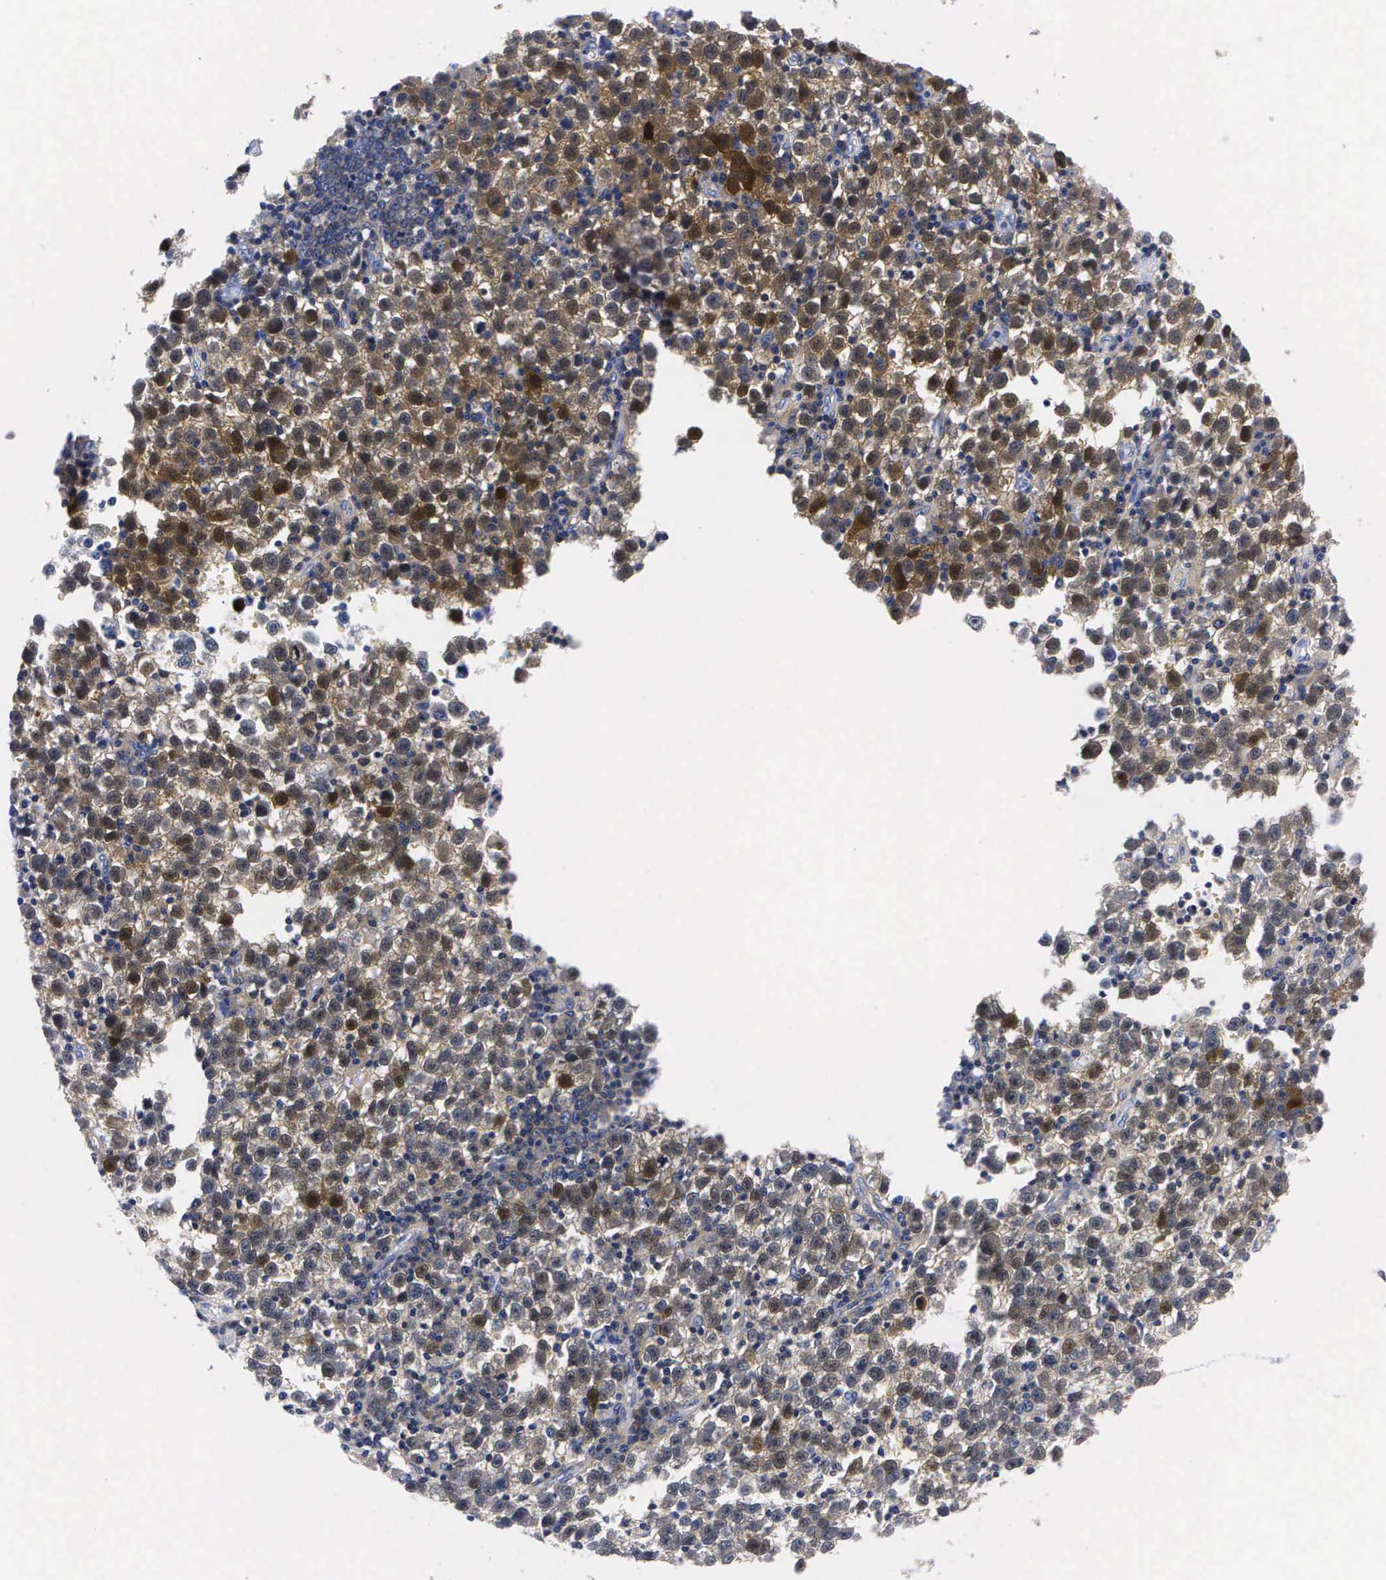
{"staining": {"intensity": "moderate", "quantity": ">75%", "location": "cytoplasmic/membranous"}, "tissue": "testis cancer", "cell_type": "Tumor cells", "image_type": "cancer", "snomed": [{"axis": "morphology", "description": "Seminoma, NOS"}, {"axis": "topography", "description": "Testis"}], "caption": "Testis cancer (seminoma) stained with IHC displays moderate cytoplasmic/membranous expression in about >75% of tumor cells.", "gene": "ENO2", "patient": {"sex": "male", "age": 35}}